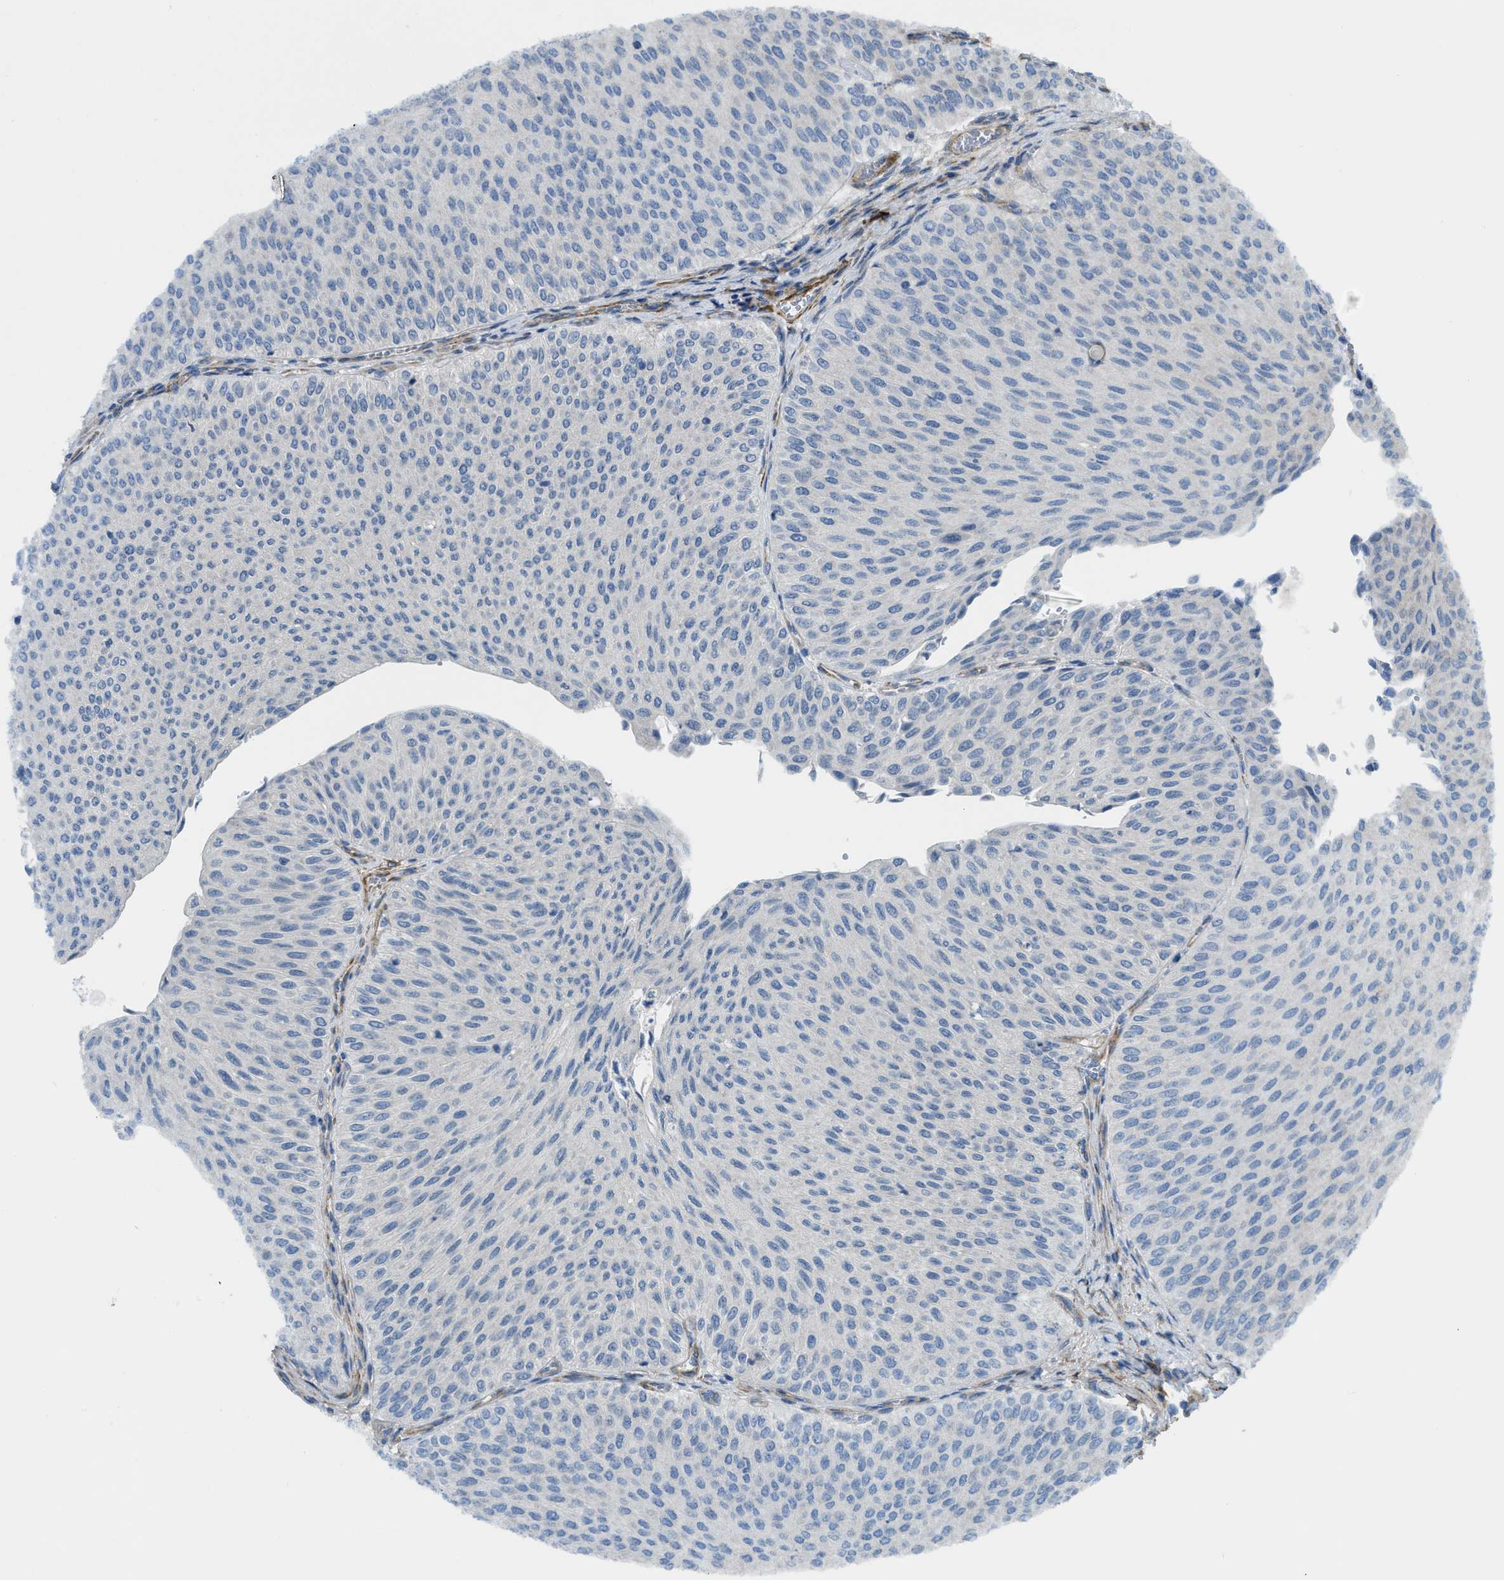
{"staining": {"intensity": "negative", "quantity": "none", "location": "none"}, "tissue": "urothelial cancer", "cell_type": "Tumor cells", "image_type": "cancer", "snomed": [{"axis": "morphology", "description": "Urothelial carcinoma, Low grade"}, {"axis": "topography", "description": "Urinary bladder"}], "caption": "The photomicrograph exhibits no staining of tumor cells in low-grade urothelial carcinoma.", "gene": "BMPR1A", "patient": {"sex": "male", "age": 78}}